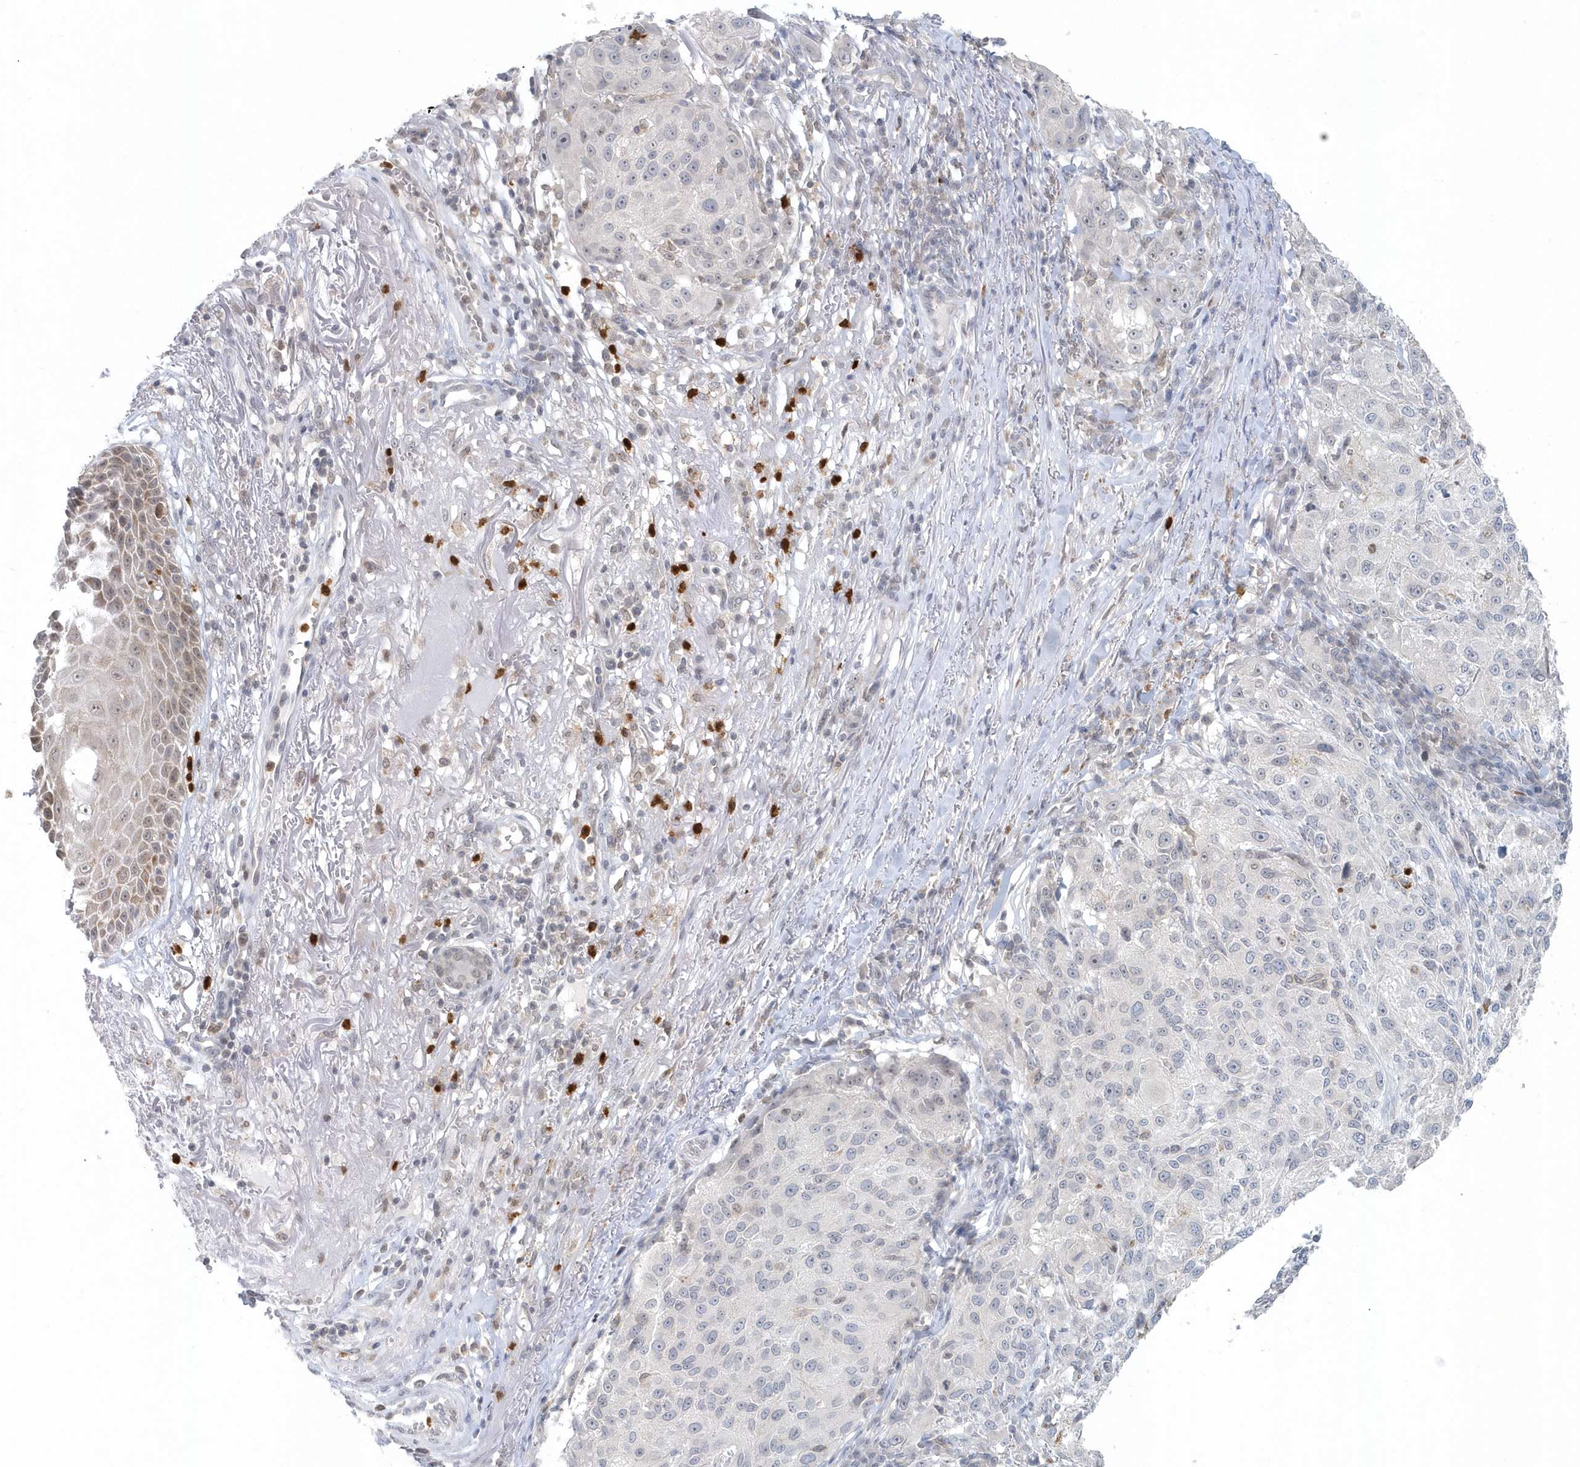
{"staining": {"intensity": "negative", "quantity": "none", "location": "none"}, "tissue": "melanoma", "cell_type": "Tumor cells", "image_type": "cancer", "snomed": [{"axis": "morphology", "description": "Necrosis, NOS"}, {"axis": "morphology", "description": "Malignant melanoma, NOS"}, {"axis": "topography", "description": "Skin"}], "caption": "Malignant melanoma was stained to show a protein in brown. There is no significant staining in tumor cells.", "gene": "NUP54", "patient": {"sex": "female", "age": 87}}